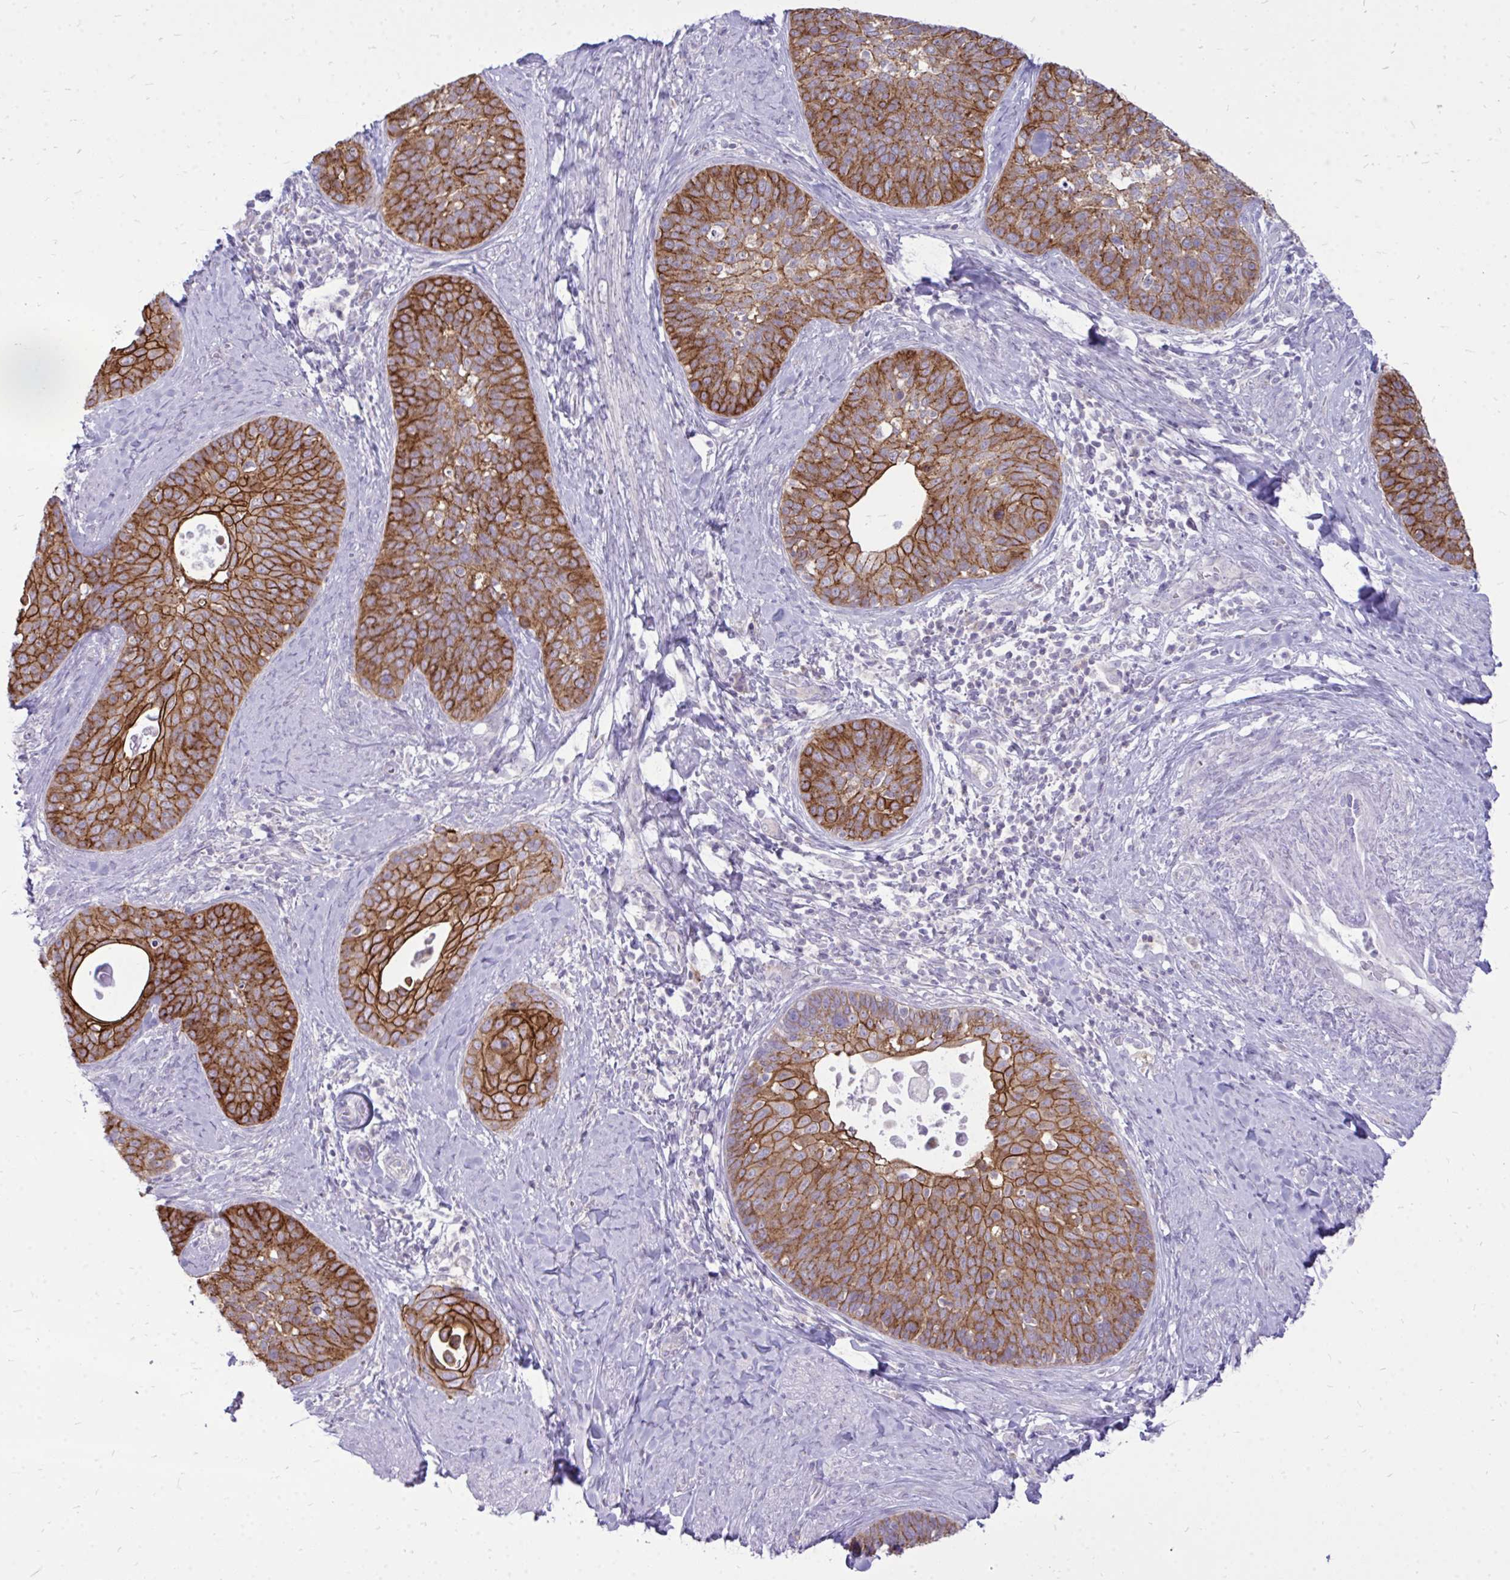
{"staining": {"intensity": "strong", "quantity": ">75%", "location": "cytoplasmic/membranous"}, "tissue": "cervical cancer", "cell_type": "Tumor cells", "image_type": "cancer", "snomed": [{"axis": "morphology", "description": "Squamous cell carcinoma, NOS"}, {"axis": "topography", "description": "Cervix"}], "caption": "Immunohistochemical staining of human squamous cell carcinoma (cervical) demonstrates strong cytoplasmic/membranous protein staining in about >75% of tumor cells.", "gene": "SPTBN2", "patient": {"sex": "female", "age": 69}}